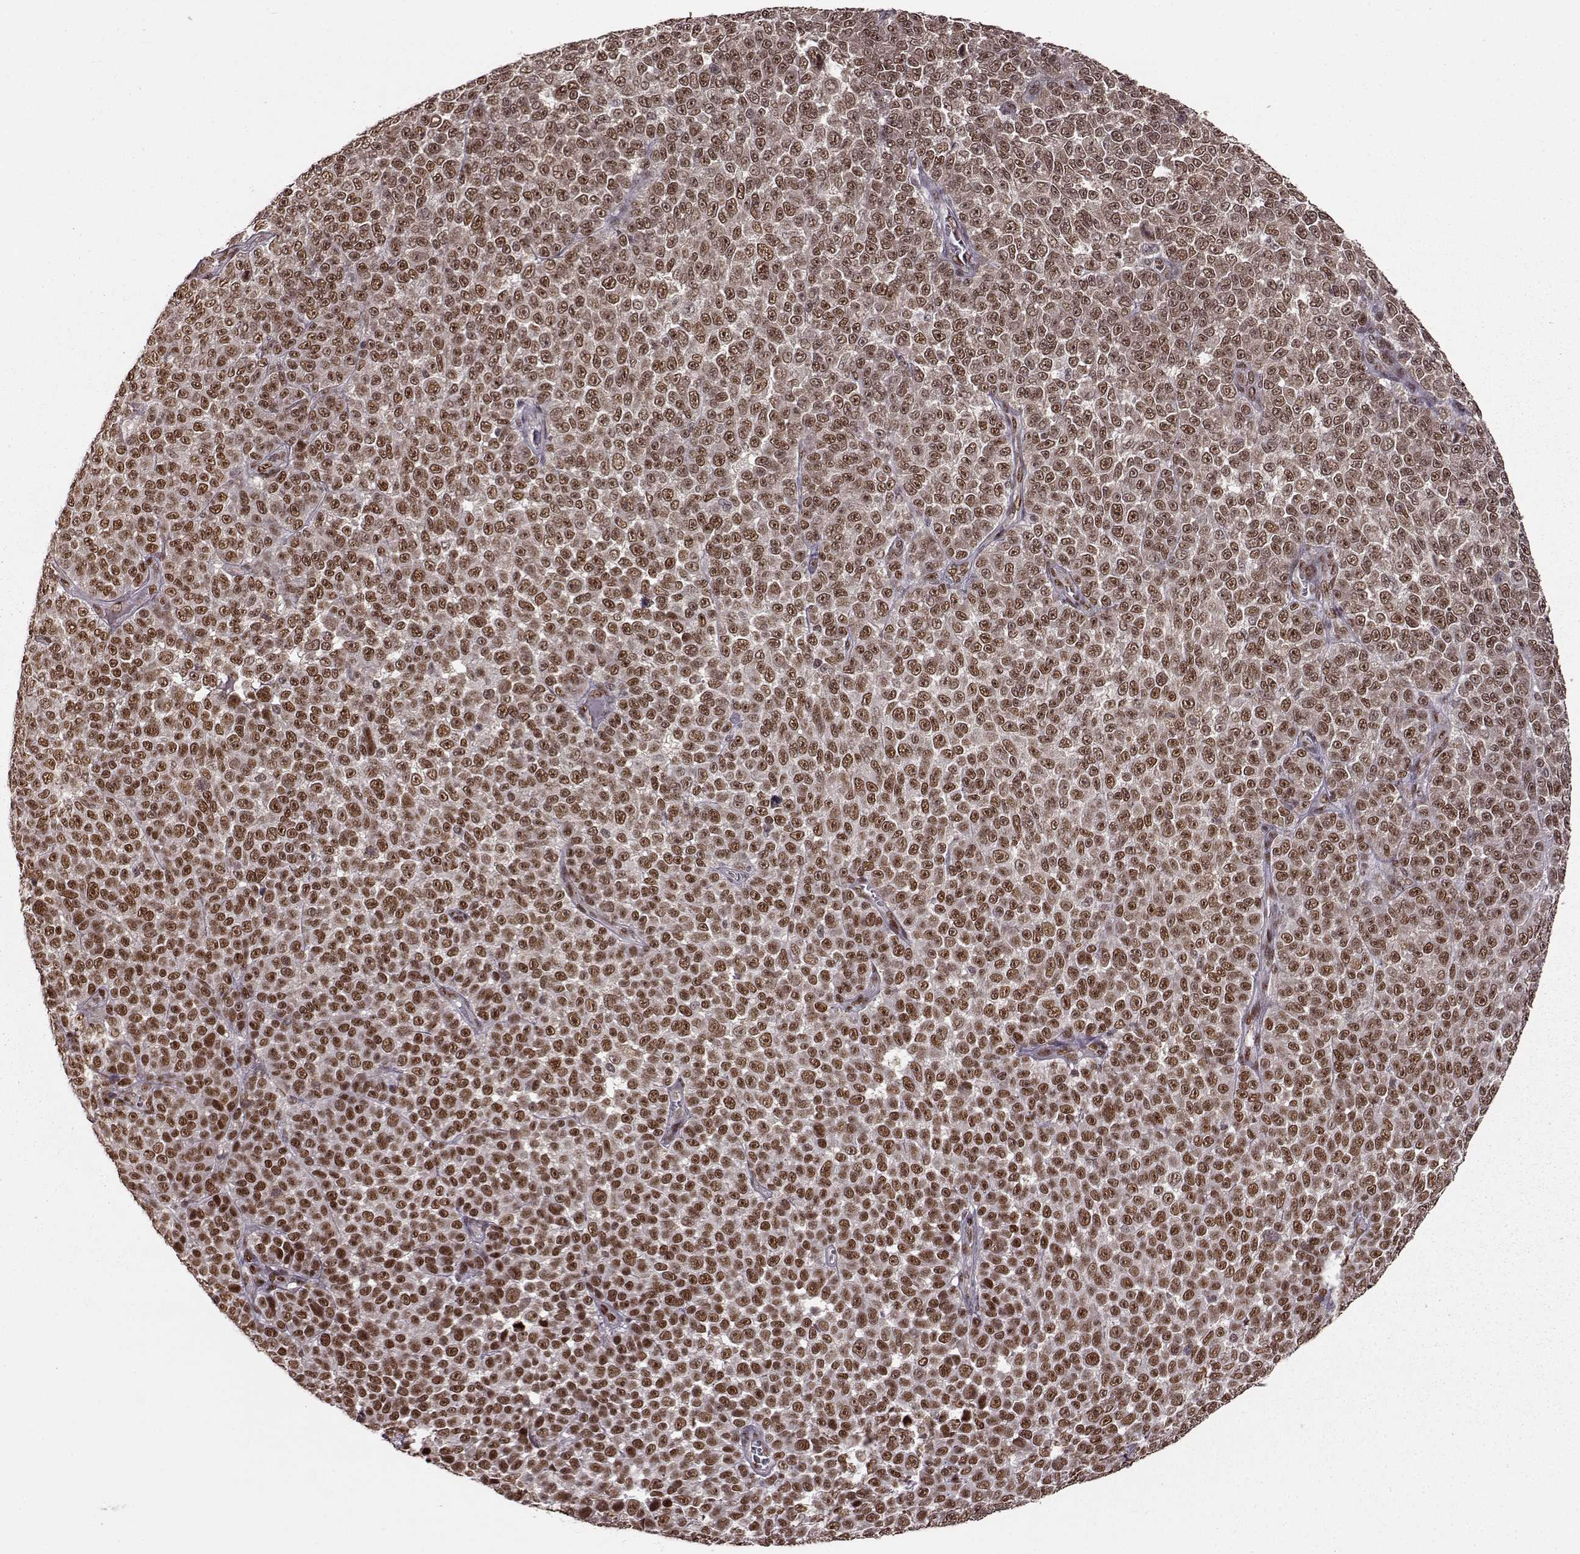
{"staining": {"intensity": "moderate", "quantity": ">75%", "location": "nuclear"}, "tissue": "melanoma", "cell_type": "Tumor cells", "image_type": "cancer", "snomed": [{"axis": "morphology", "description": "Malignant melanoma, NOS"}, {"axis": "topography", "description": "Skin"}], "caption": "Immunohistochemical staining of human malignant melanoma shows medium levels of moderate nuclear staining in approximately >75% of tumor cells.", "gene": "FTO", "patient": {"sex": "female", "age": 95}}